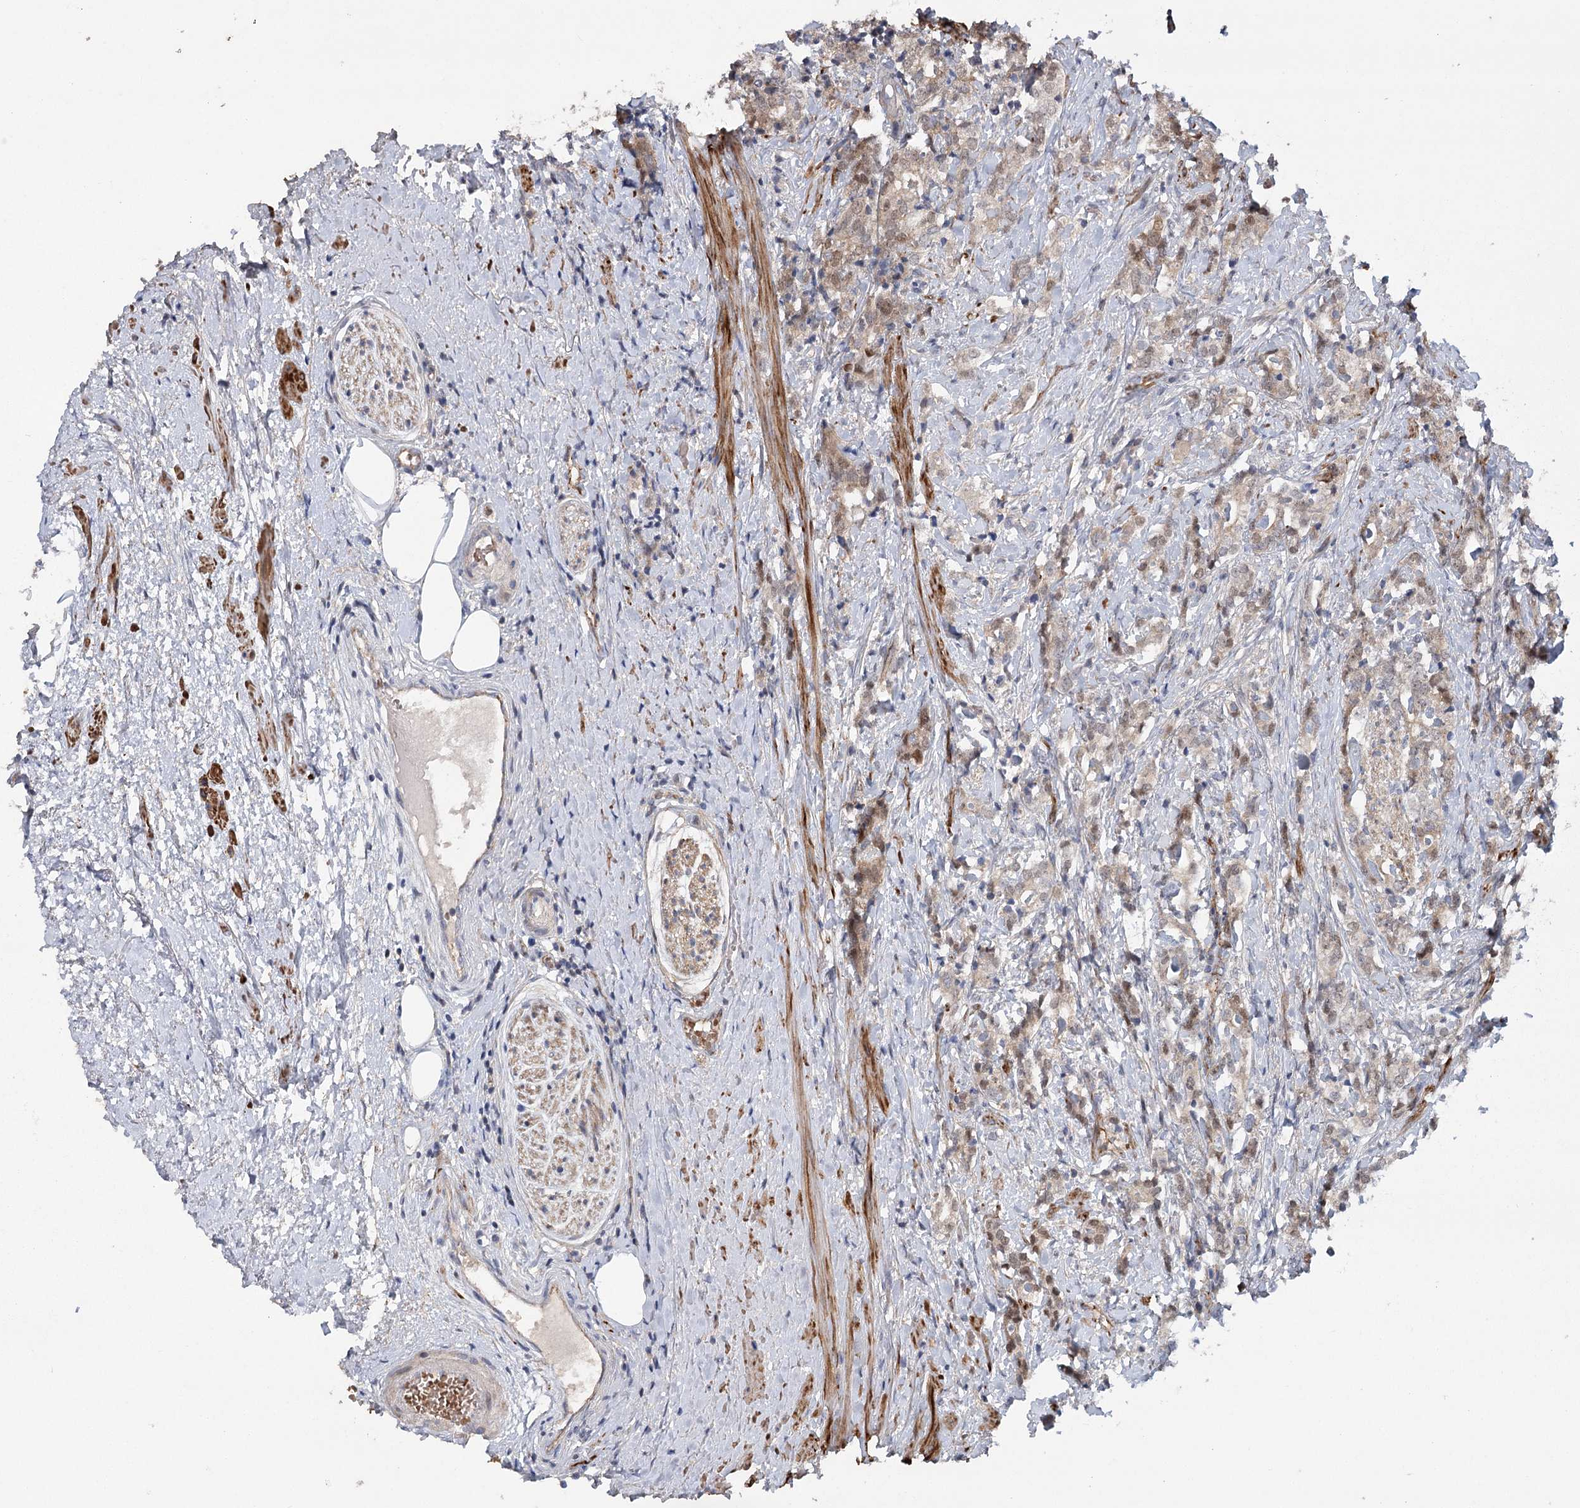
{"staining": {"intensity": "weak", "quantity": "25%-75%", "location": "cytoplasmic/membranous"}, "tissue": "prostate cancer", "cell_type": "Tumor cells", "image_type": "cancer", "snomed": [{"axis": "morphology", "description": "Adenocarcinoma, High grade"}, {"axis": "topography", "description": "Prostate"}], "caption": "Tumor cells exhibit weak cytoplasmic/membranous positivity in about 25%-75% of cells in prostate cancer. Immunohistochemistry (ihc) stains the protein in brown and the nuclei are stained blue.", "gene": "MAP3K13", "patient": {"sex": "male", "age": 69}}